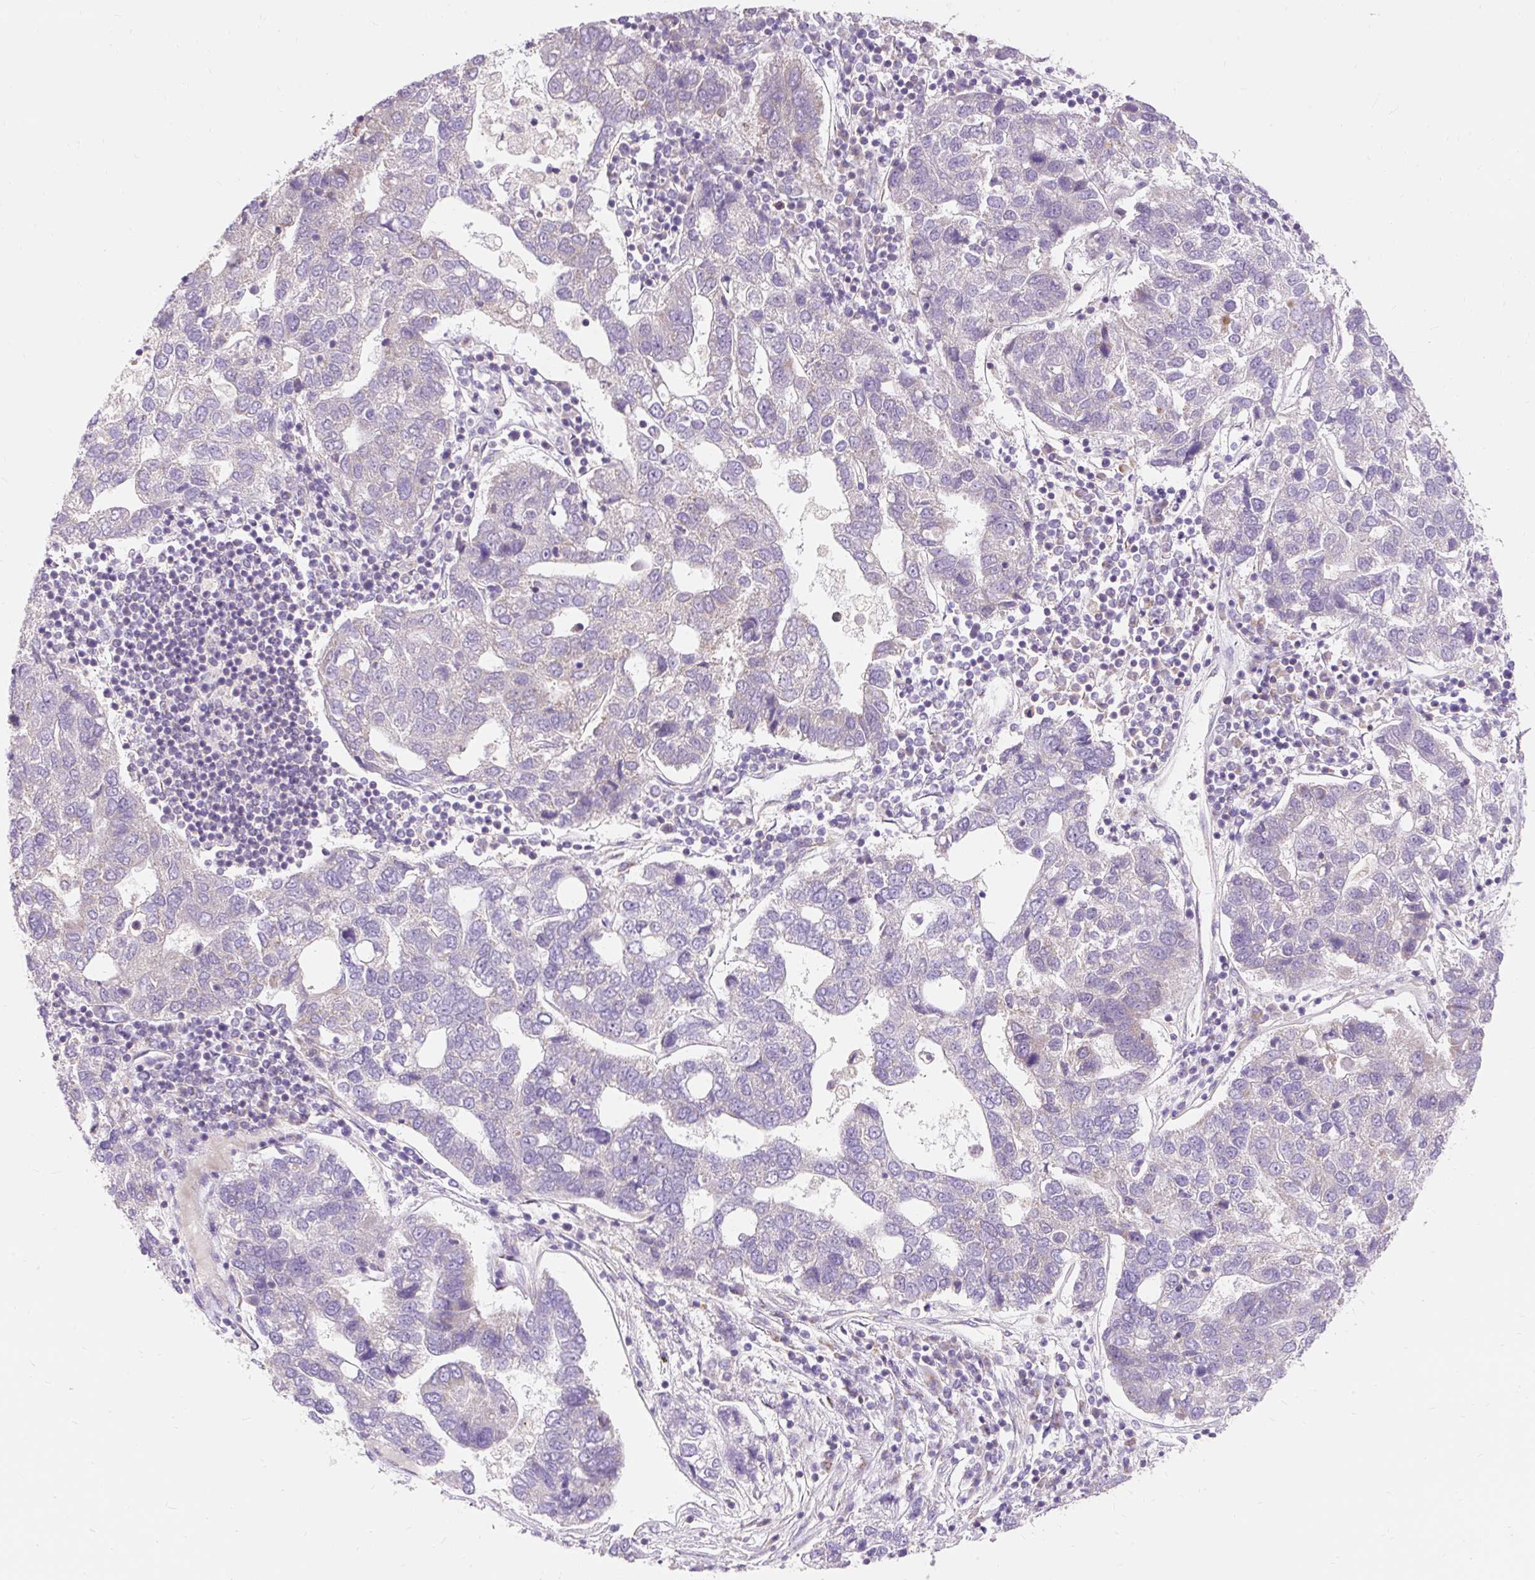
{"staining": {"intensity": "negative", "quantity": "none", "location": "none"}, "tissue": "pancreatic cancer", "cell_type": "Tumor cells", "image_type": "cancer", "snomed": [{"axis": "morphology", "description": "Adenocarcinoma, NOS"}, {"axis": "topography", "description": "Pancreas"}], "caption": "The IHC micrograph has no significant staining in tumor cells of adenocarcinoma (pancreatic) tissue.", "gene": "PMAIP1", "patient": {"sex": "female", "age": 61}}